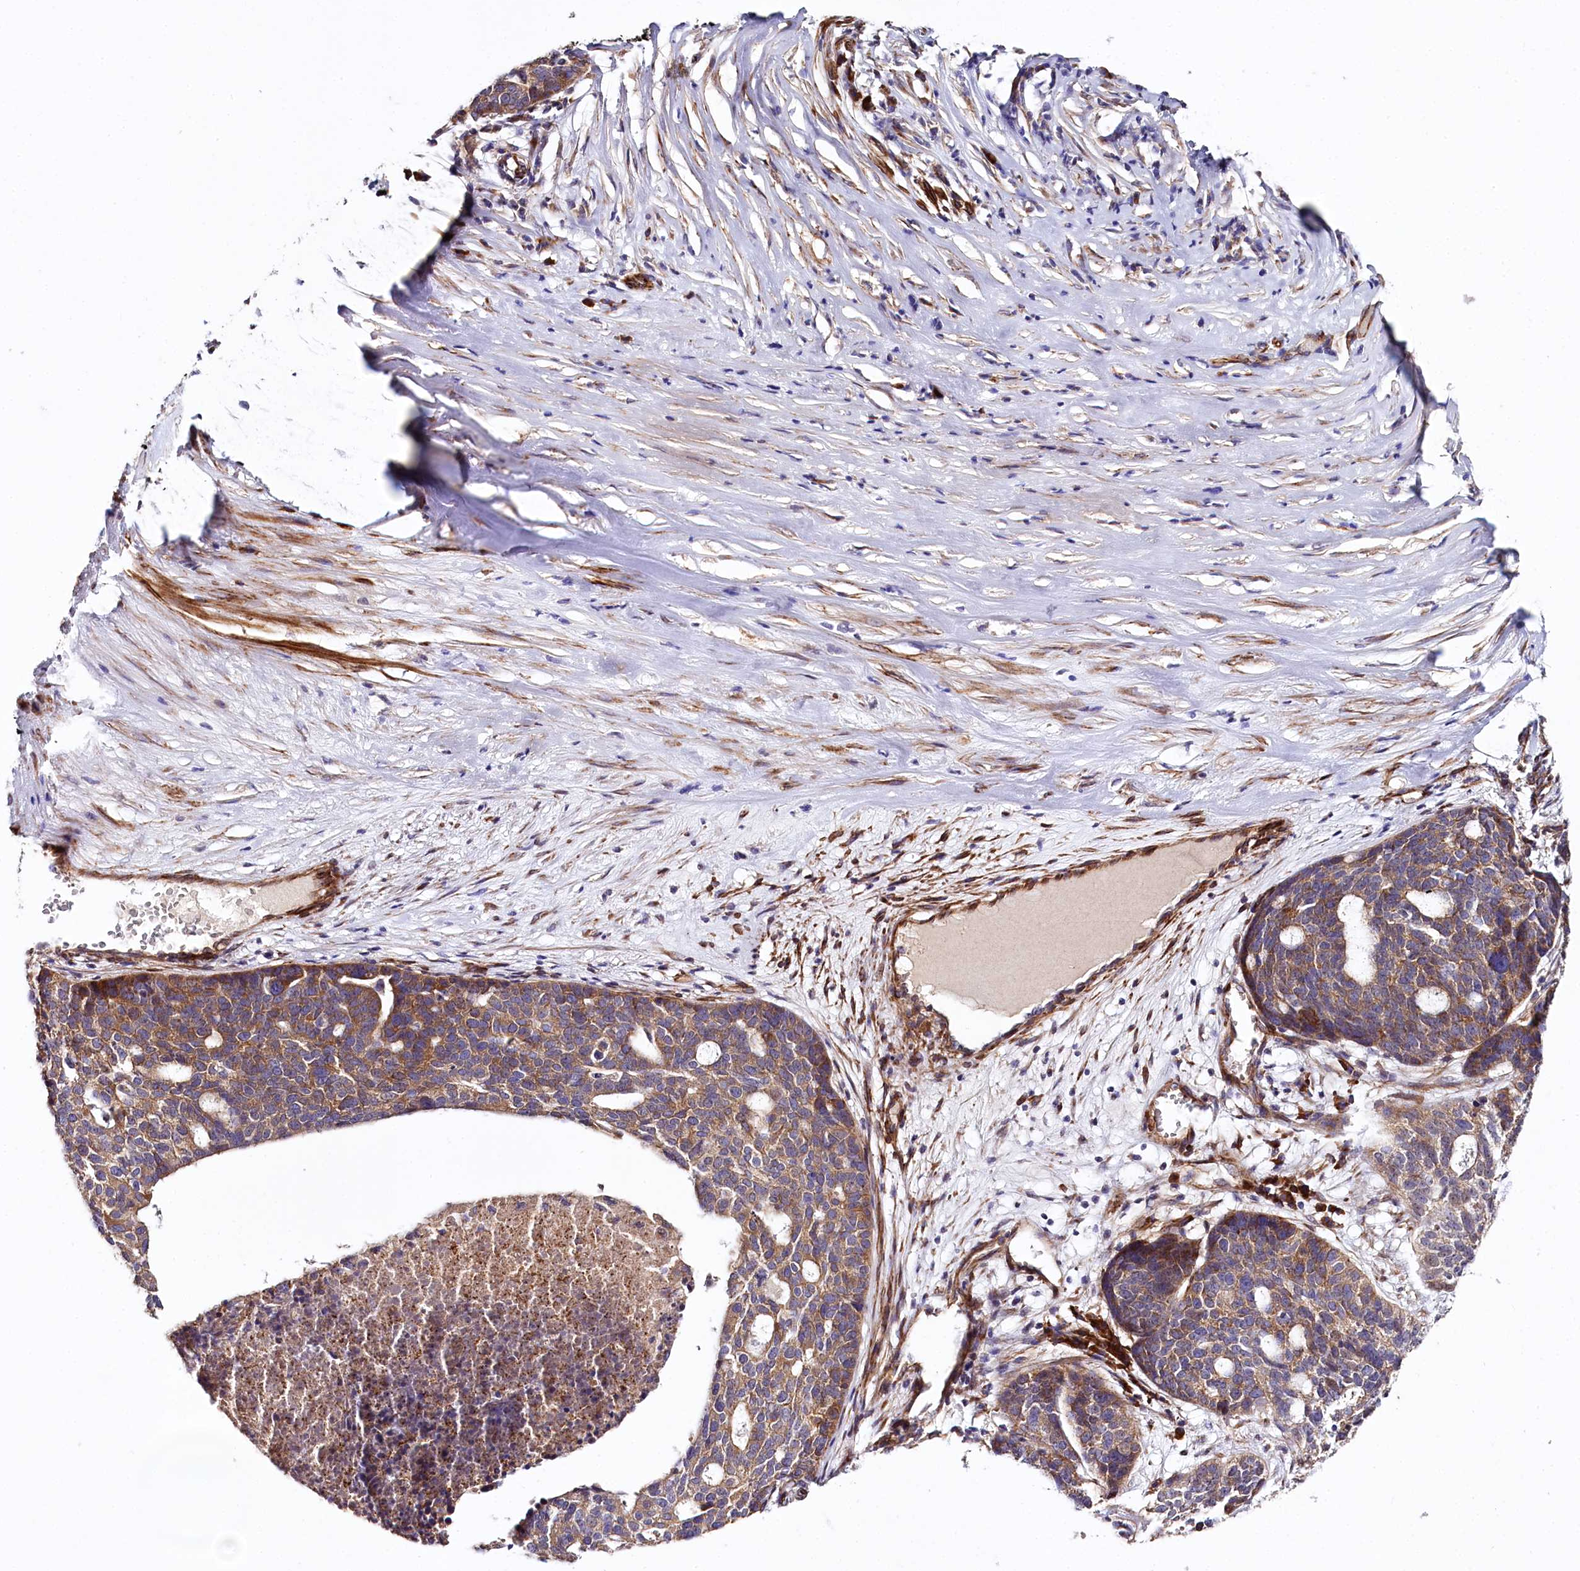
{"staining": {"intensity": "moderate", "quantity": ">75%", "location": "cytoplasmic/membranous"}, "tissue": "ovarian cancer", "cell_type": "Tumor cells", "image_type": "cancer", "snomed": [{"axis": "morphology", "description": "Cystadenocarcinoma, serous, NOS"}, {"axis": "topography", "description": "Ovary"}], "caption": "Approximately >75% of tumor cells in ovarian cancer (serous cystadenocarcinoma) exhibit moderate cytoplasmic/membranous protein staining as visualized by brown immunohistochemical staining.", "gene": "SPATS2", "patient": {"sex": "female", "age": 59}}